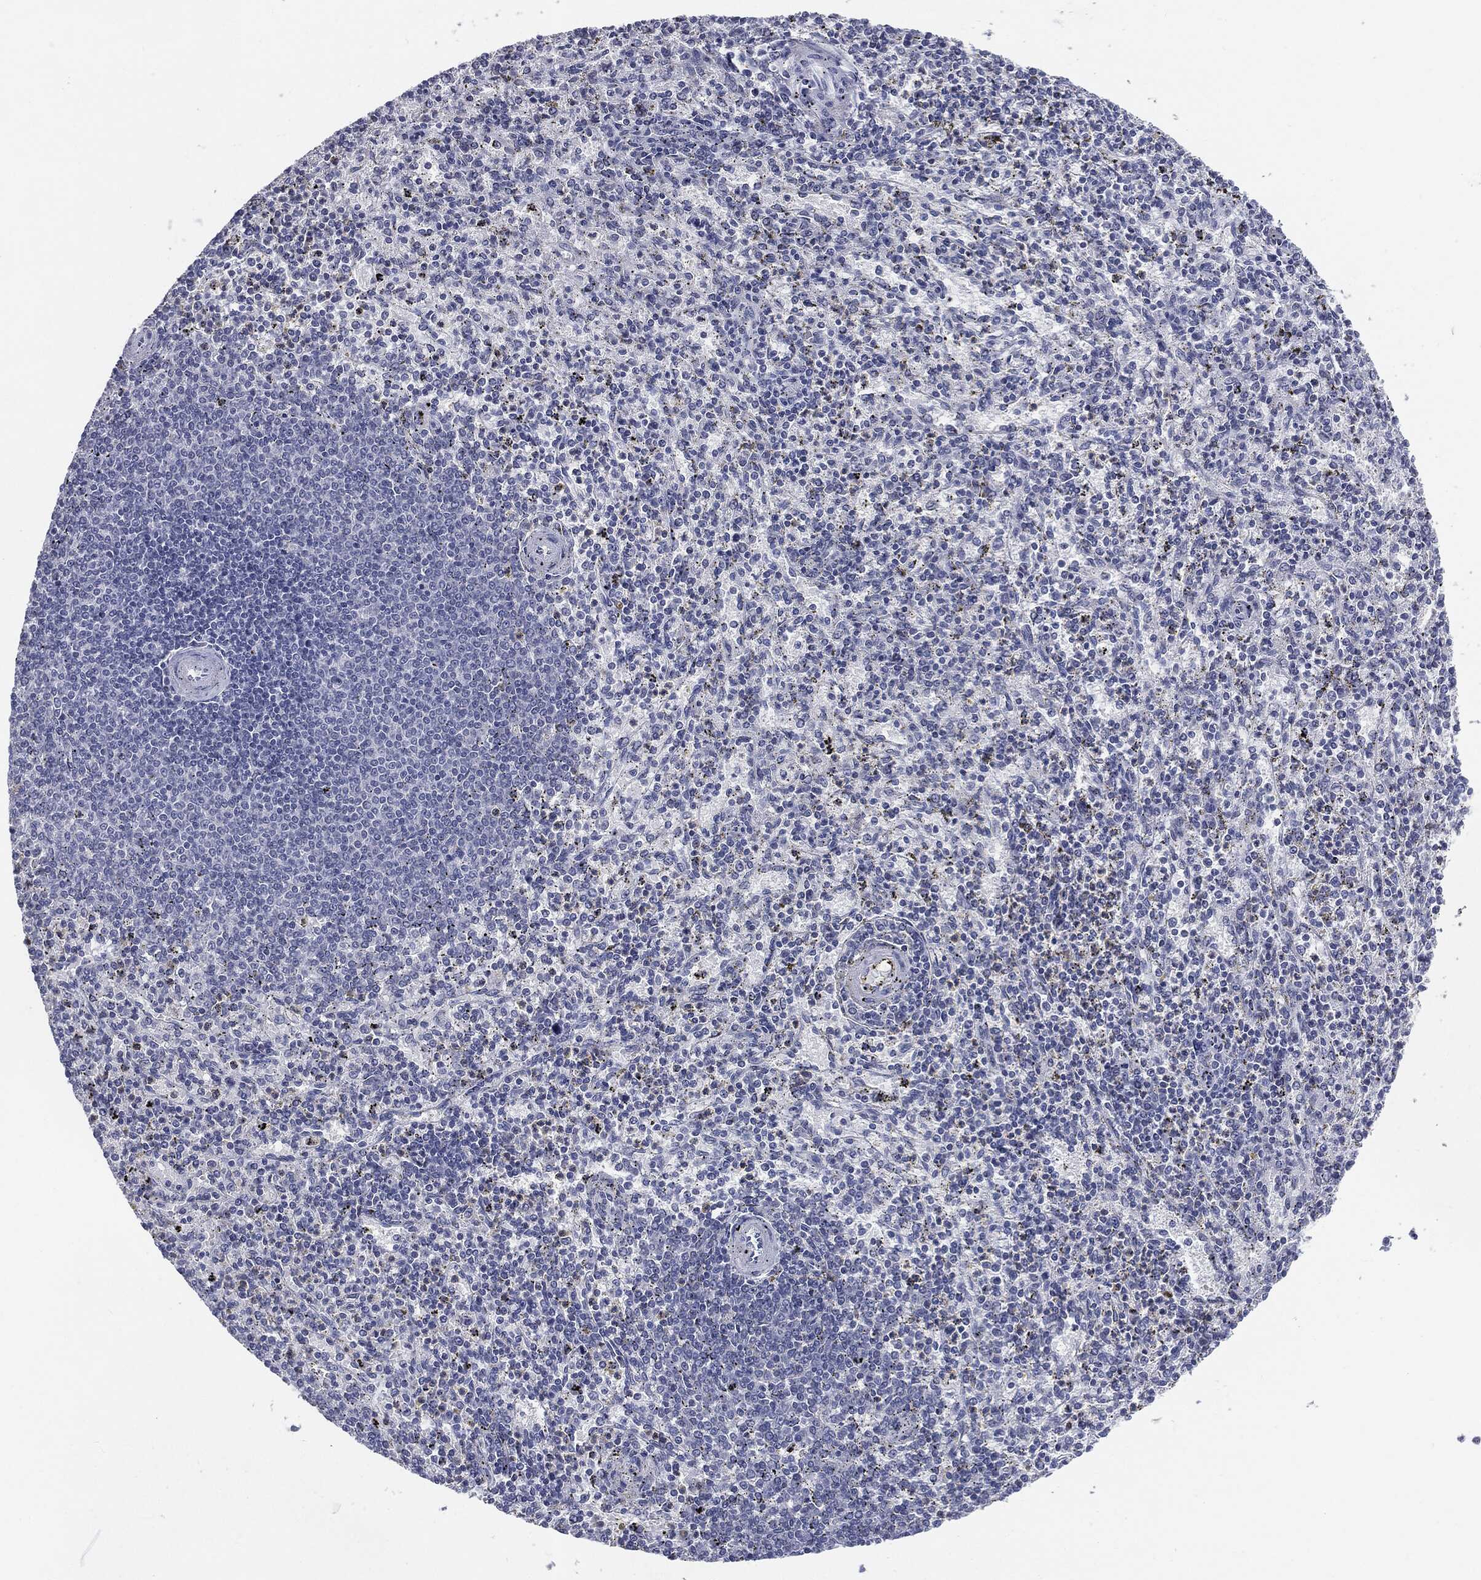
{"staining": {"intensity": "negative", "quantity": "none", "location": "none"}, "tissue": "spleen", "cell_type": "Cells in red pulp", "image_type": "normal", "snomed": [{"axis": "morphology", "description": "Normal tissue, NOS"}, {"axis": "topography", "description": "Spleen"}], "caption": "DAB immunohistochemical staining of normal spleen exhibits no significant expression in cells in red pulp.", "gene": "CGB1", "patient": {"sex": "female", "age": 37}}